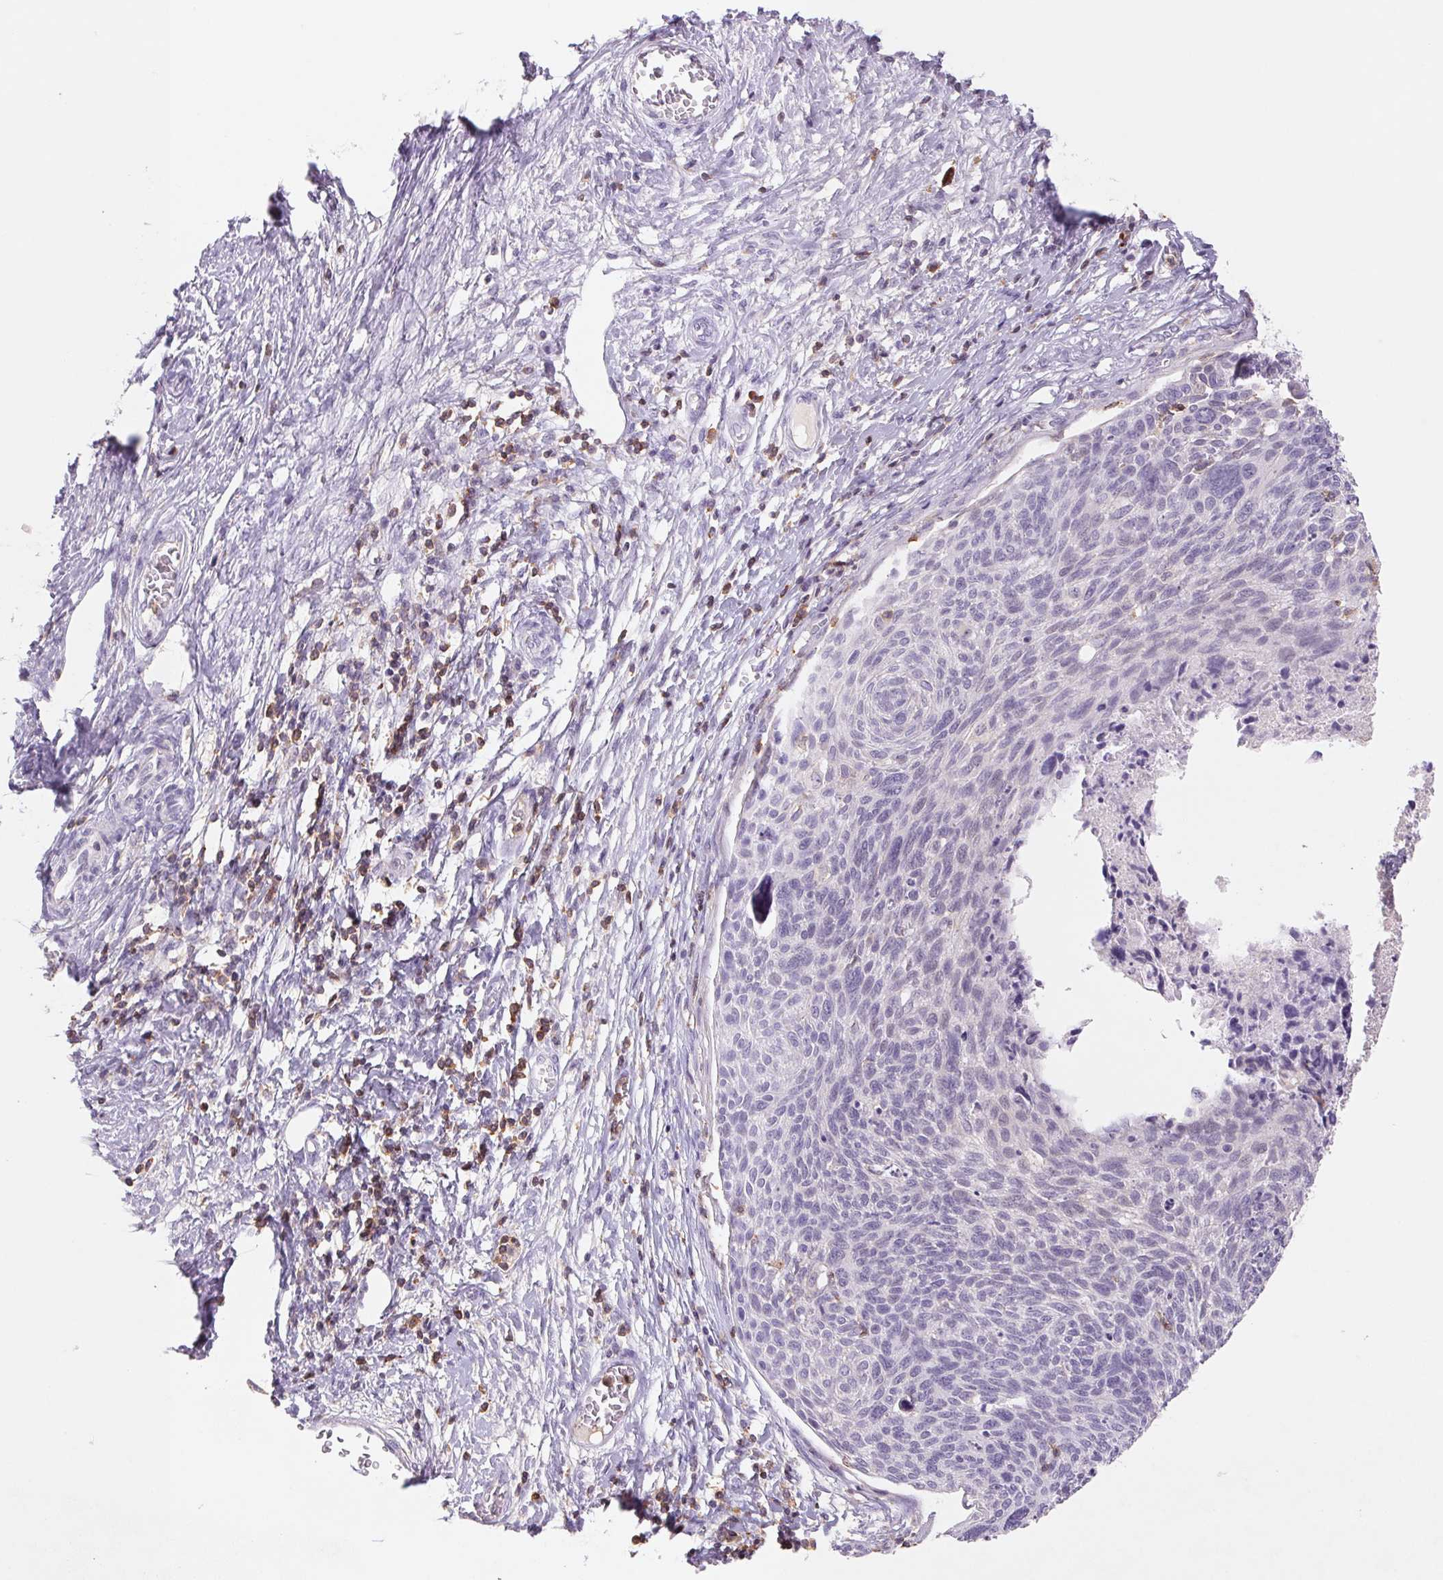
{"staining": {"intensity": "negative", "quantity": "none", "location": "none"}, "tissue": "cervical cancer", "cell_type": "Tumor cells", "image_type": "cancer", "snomed": [{"axis": "morphology", "description": "Squamous cell carcinoma, NOS"}, {"axis": "topography", "description": "Cervix"}], "caption": "This is a image of IHC staining of cervical squamous cell carcinoma, which shows no positivity in tumor cells.", "gene": "KIF26A", "patient": {"sex": "female", "age": 49}}